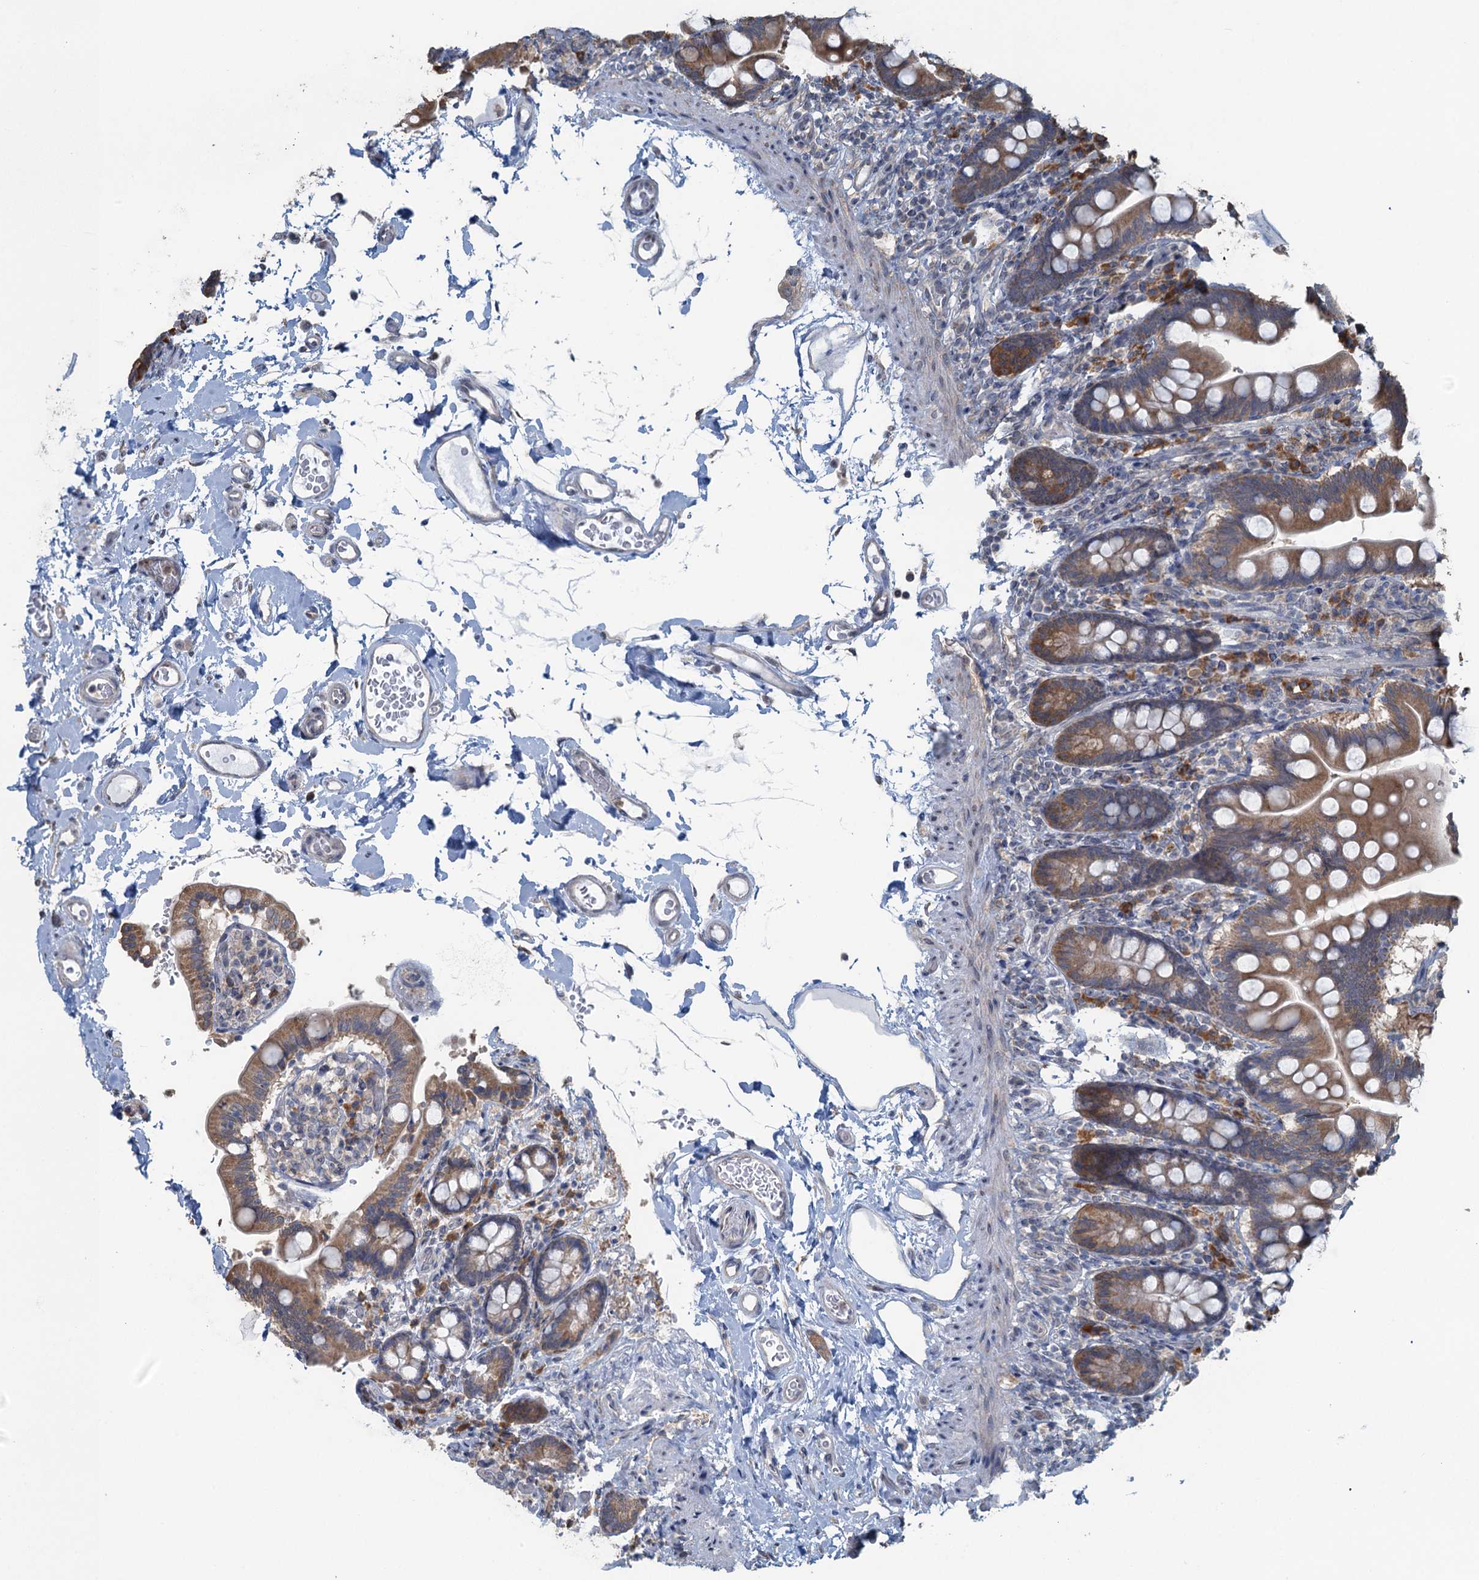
{"staining": {"intensity": "moderate", "quantity": ">75%", "location": "cytoplasmic/membranous"}, "tissue": "small intestine", "cell_type": "Glandular cells", "image_type": "normal", "snomed": [{"axis": "morphology", "description": "Normal tissue, NOS"}, {"axis": "topography", "description": "Small intestine"}], "caption": "This is an image of immunohistochemistry staining of benign small intestine, which shows moderate positivity in the cytoplasmic/membranous of glandular cells.", "gene": "TEX35", "patient": {"sex": "female", "age": 64}}